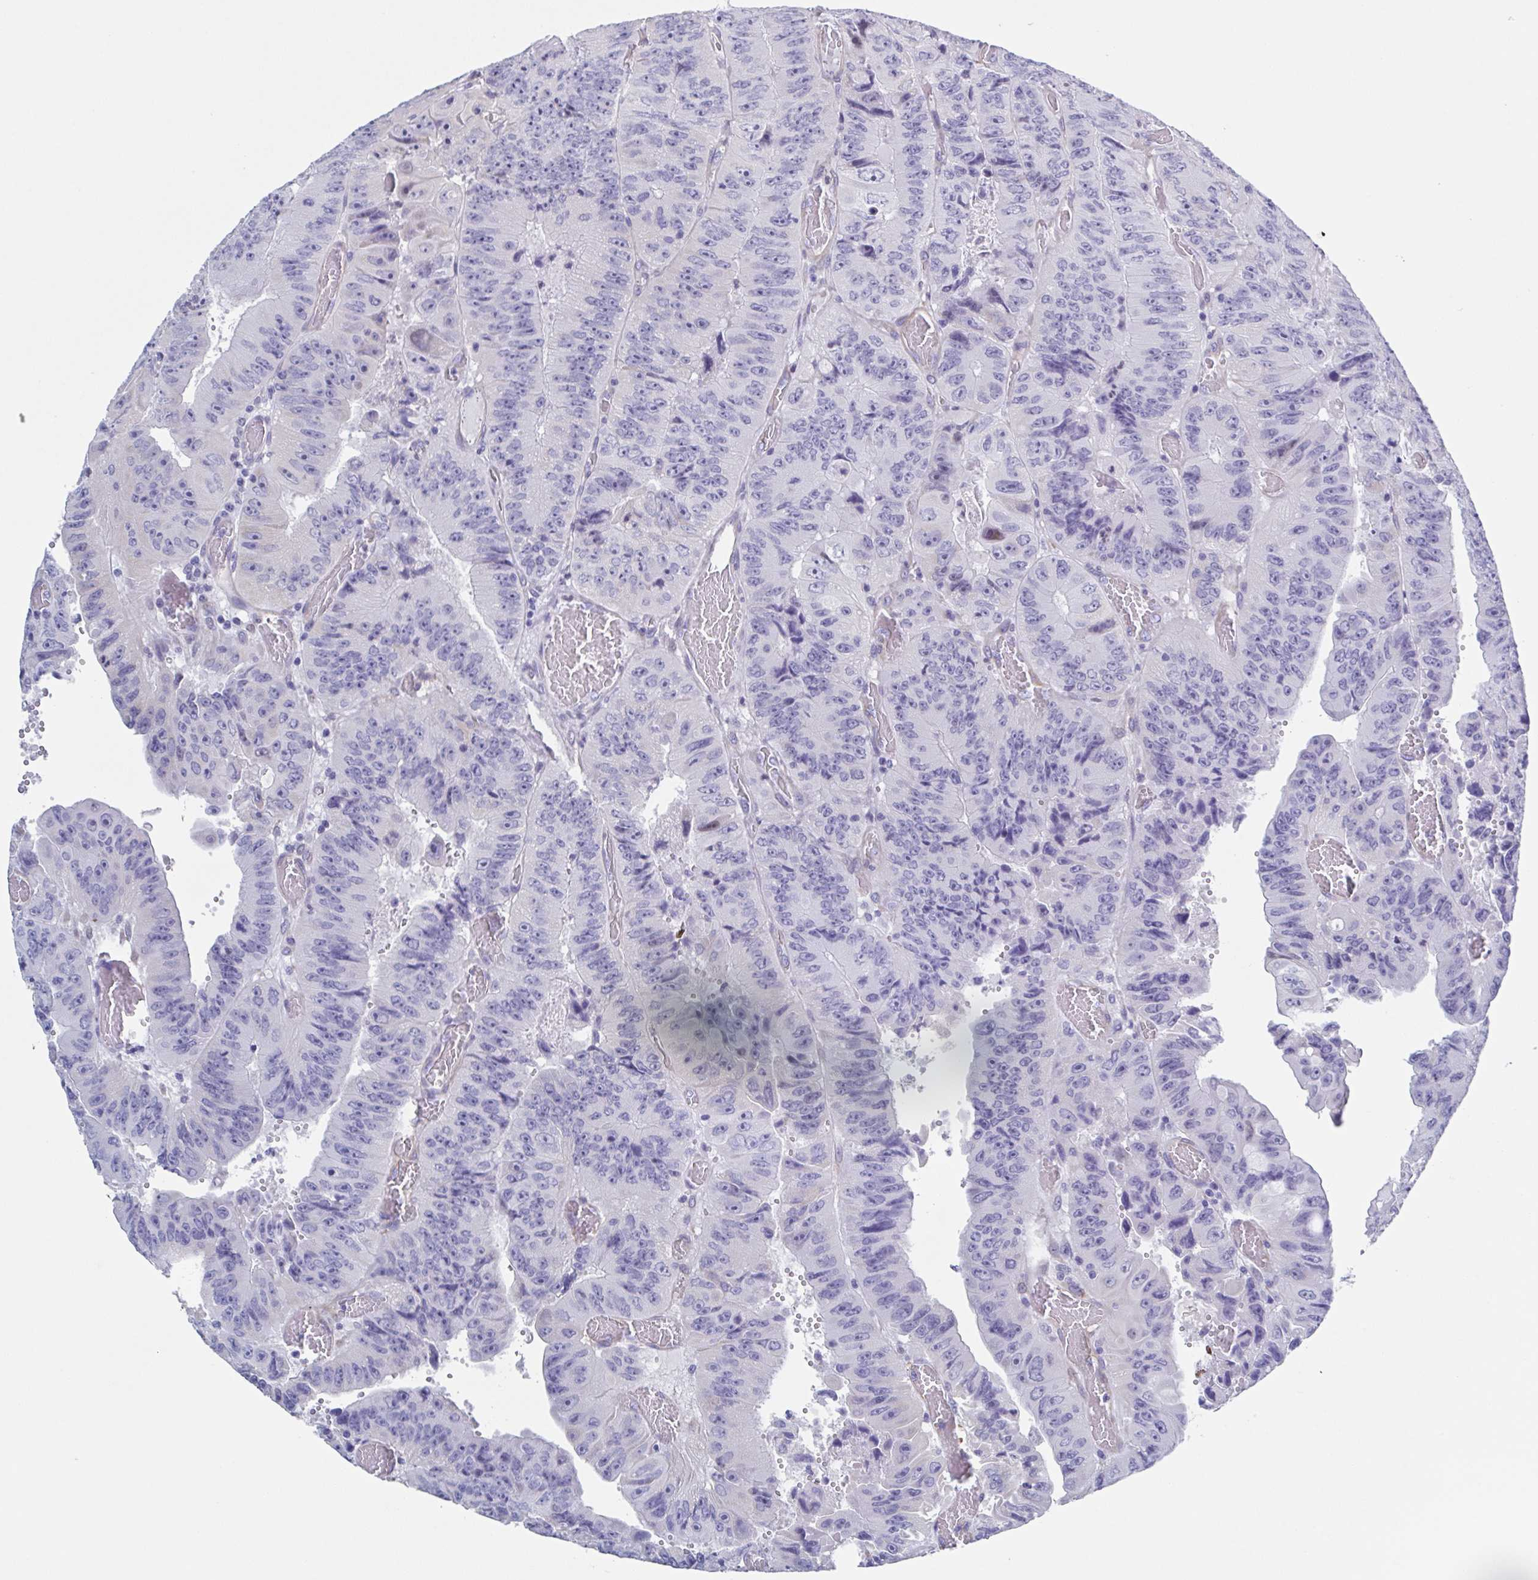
{"staining": {"intensity": "negative", "quantity": "none", "location": "none"}, "tissue": "colorectal cancer", "cell_type": "Tumor cells", "image_type": "cancer", "snomed": [{"axis": "morphology", "description": "Adenocarcinoma, NOS"}, {"axis": "topography", "description": "Colon"}], "caption": "The image exhibits no significant staining in tumor cells of adenocarcinoma (colorectal). Brightfield microscopy of IHC stained with DAB (3,3'-diaminobenzidine) (brown) and hematoxylin (blue), captured at high magnification.", "gene": "PBOV1", "patient": {"sex": "female", "age": 84}}